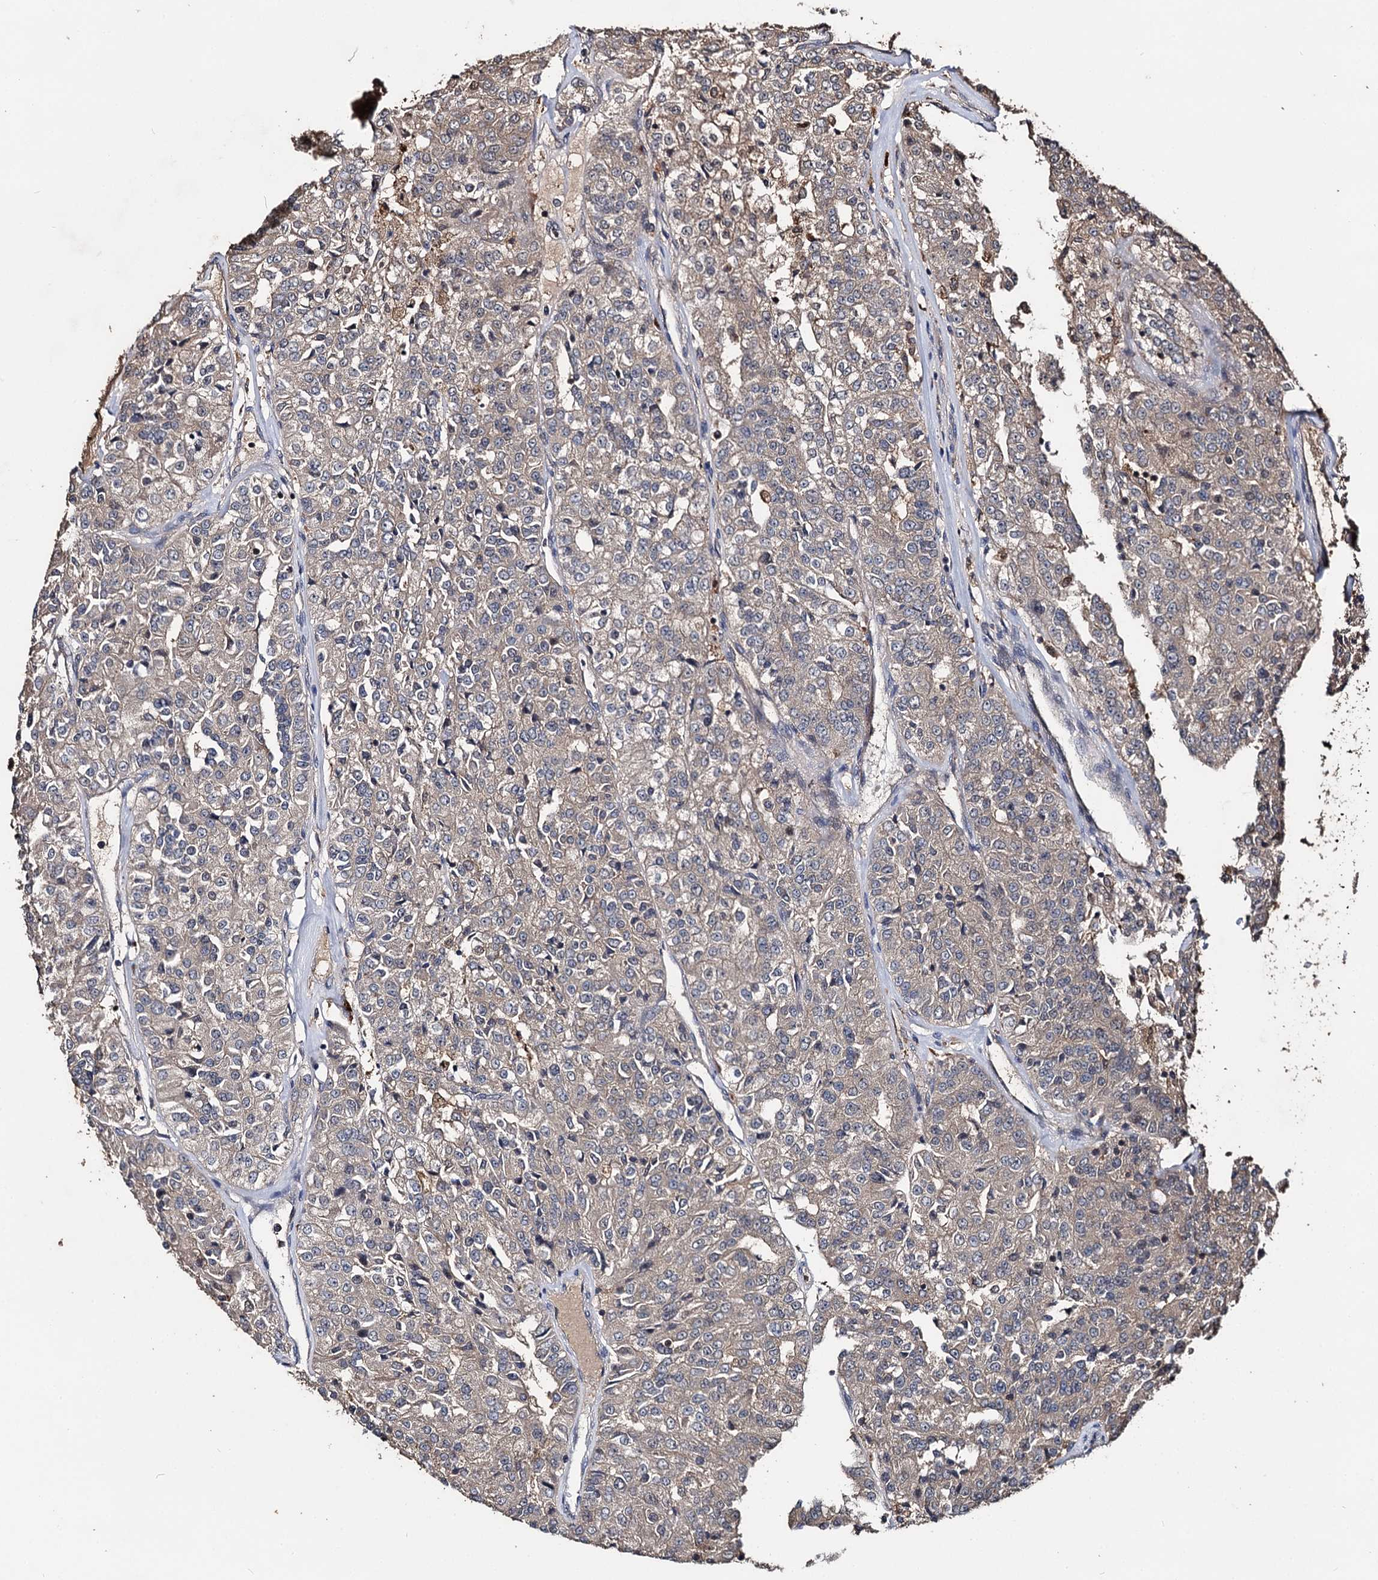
{"staining": {"intensity": "weak", "quantity": "25%-75%", "location": "cytoplasmic/membranous"}, "tissue": "renal cancer", "cell_type": "Tumor cells", "image_type": "cancer", "snomed": [{"axis": "morphology", "description": "Adenocarcinoma, NOS"}, {"axis": "topography", "description": "Kidney"}], "caption": "Brown immunohistochemical staining in renal adenocarcinoma reveals weak cytoplasmic/membranous expression in about 25%-75% of tumor cells.", "gene": "SLC46A3", "patient": {"sex": "female", "age": 63}}